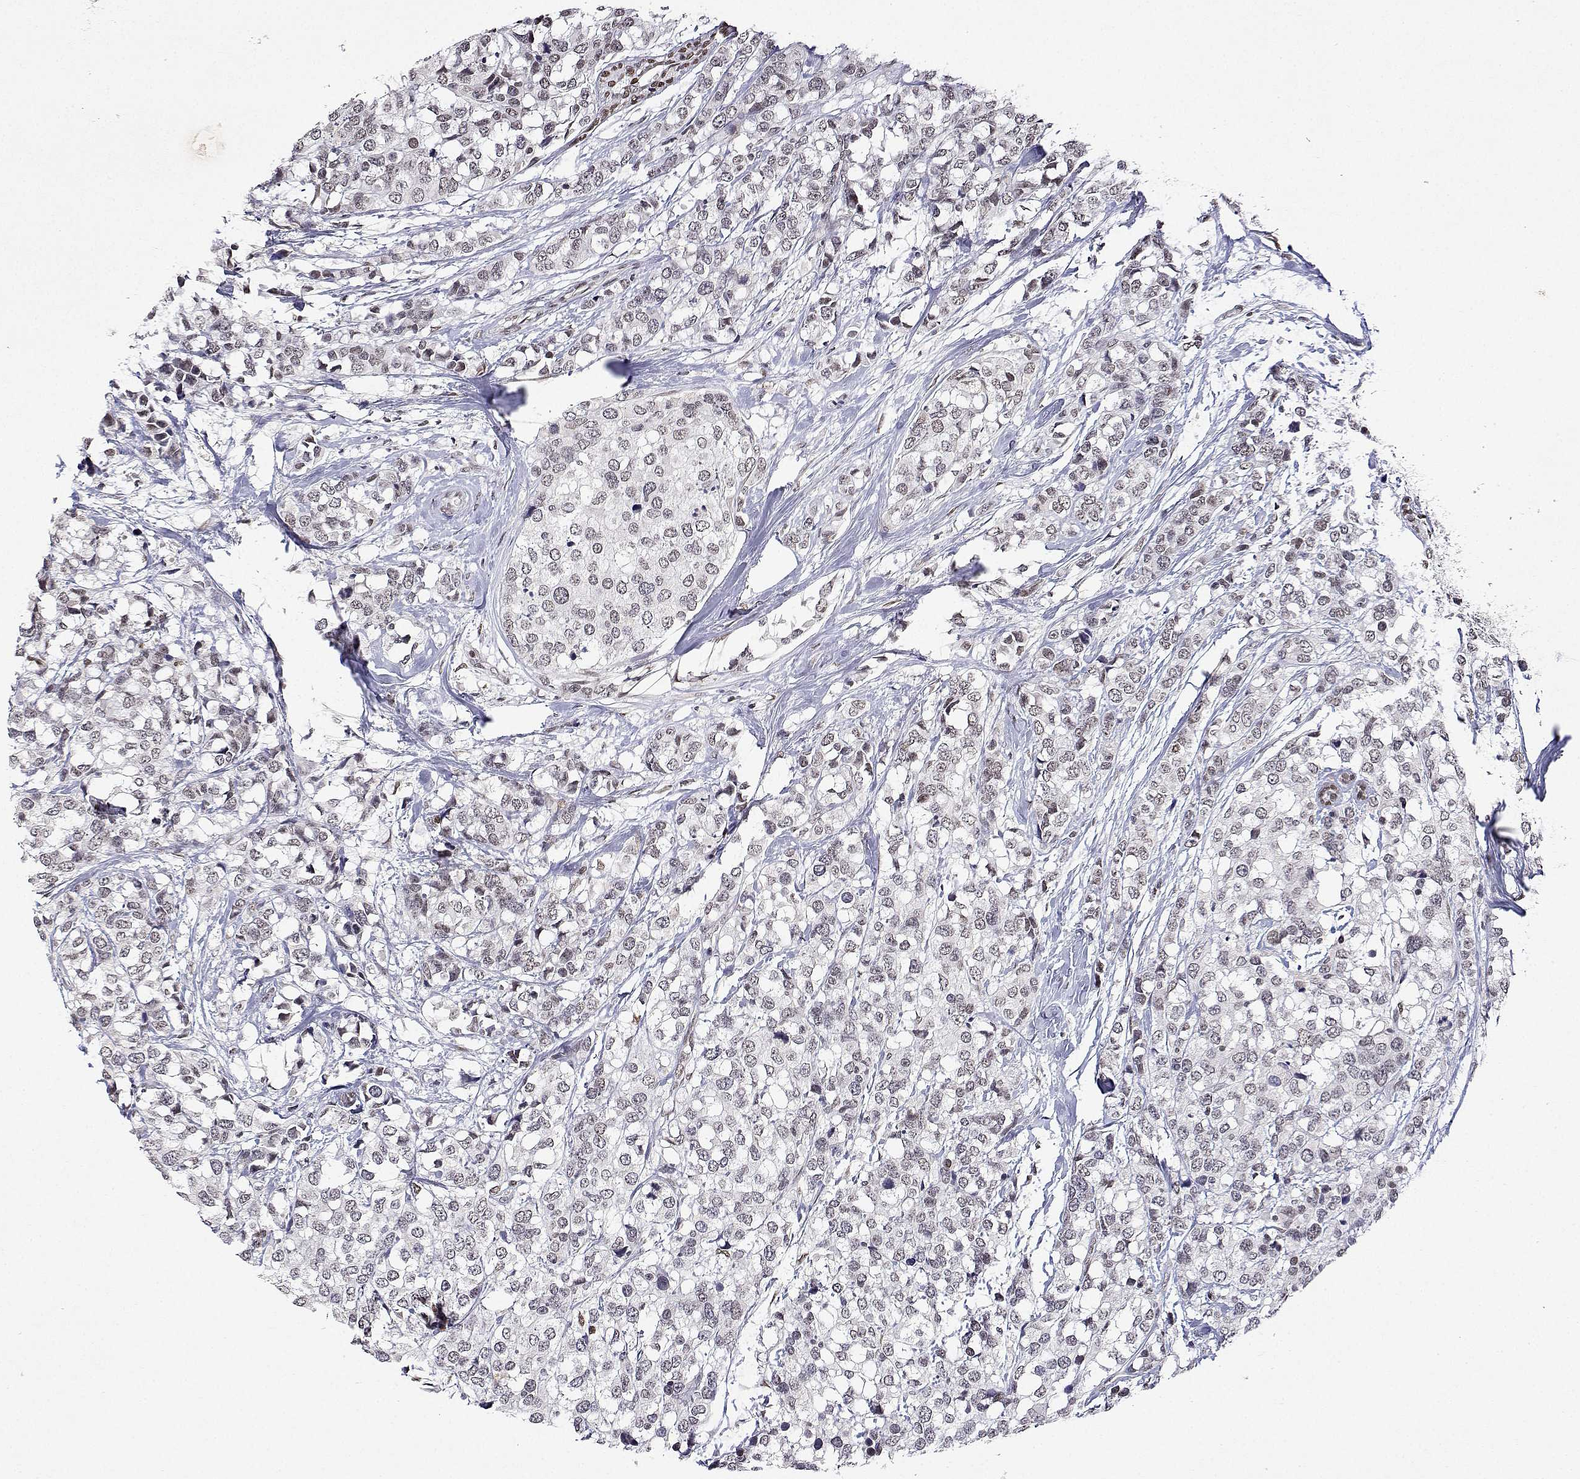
{"staining": {"intensity": "weak", "quantity": "<25%", "location": "nuclear"}, "tissue": "breast cancer", "cell_type": "Tumor cells", "image_type": "cancer", "snomed": [{"axis": "morphology", "description": "Lobular carcinoma"}, {"axis": "topography", "description": "Breast"}], "caption": "This is an immunohistochemistry micrograph of breast cancer. There is no expression in tumor cells.", "gene": "XPC", "patient": {"sex": "female", "age": 59}}